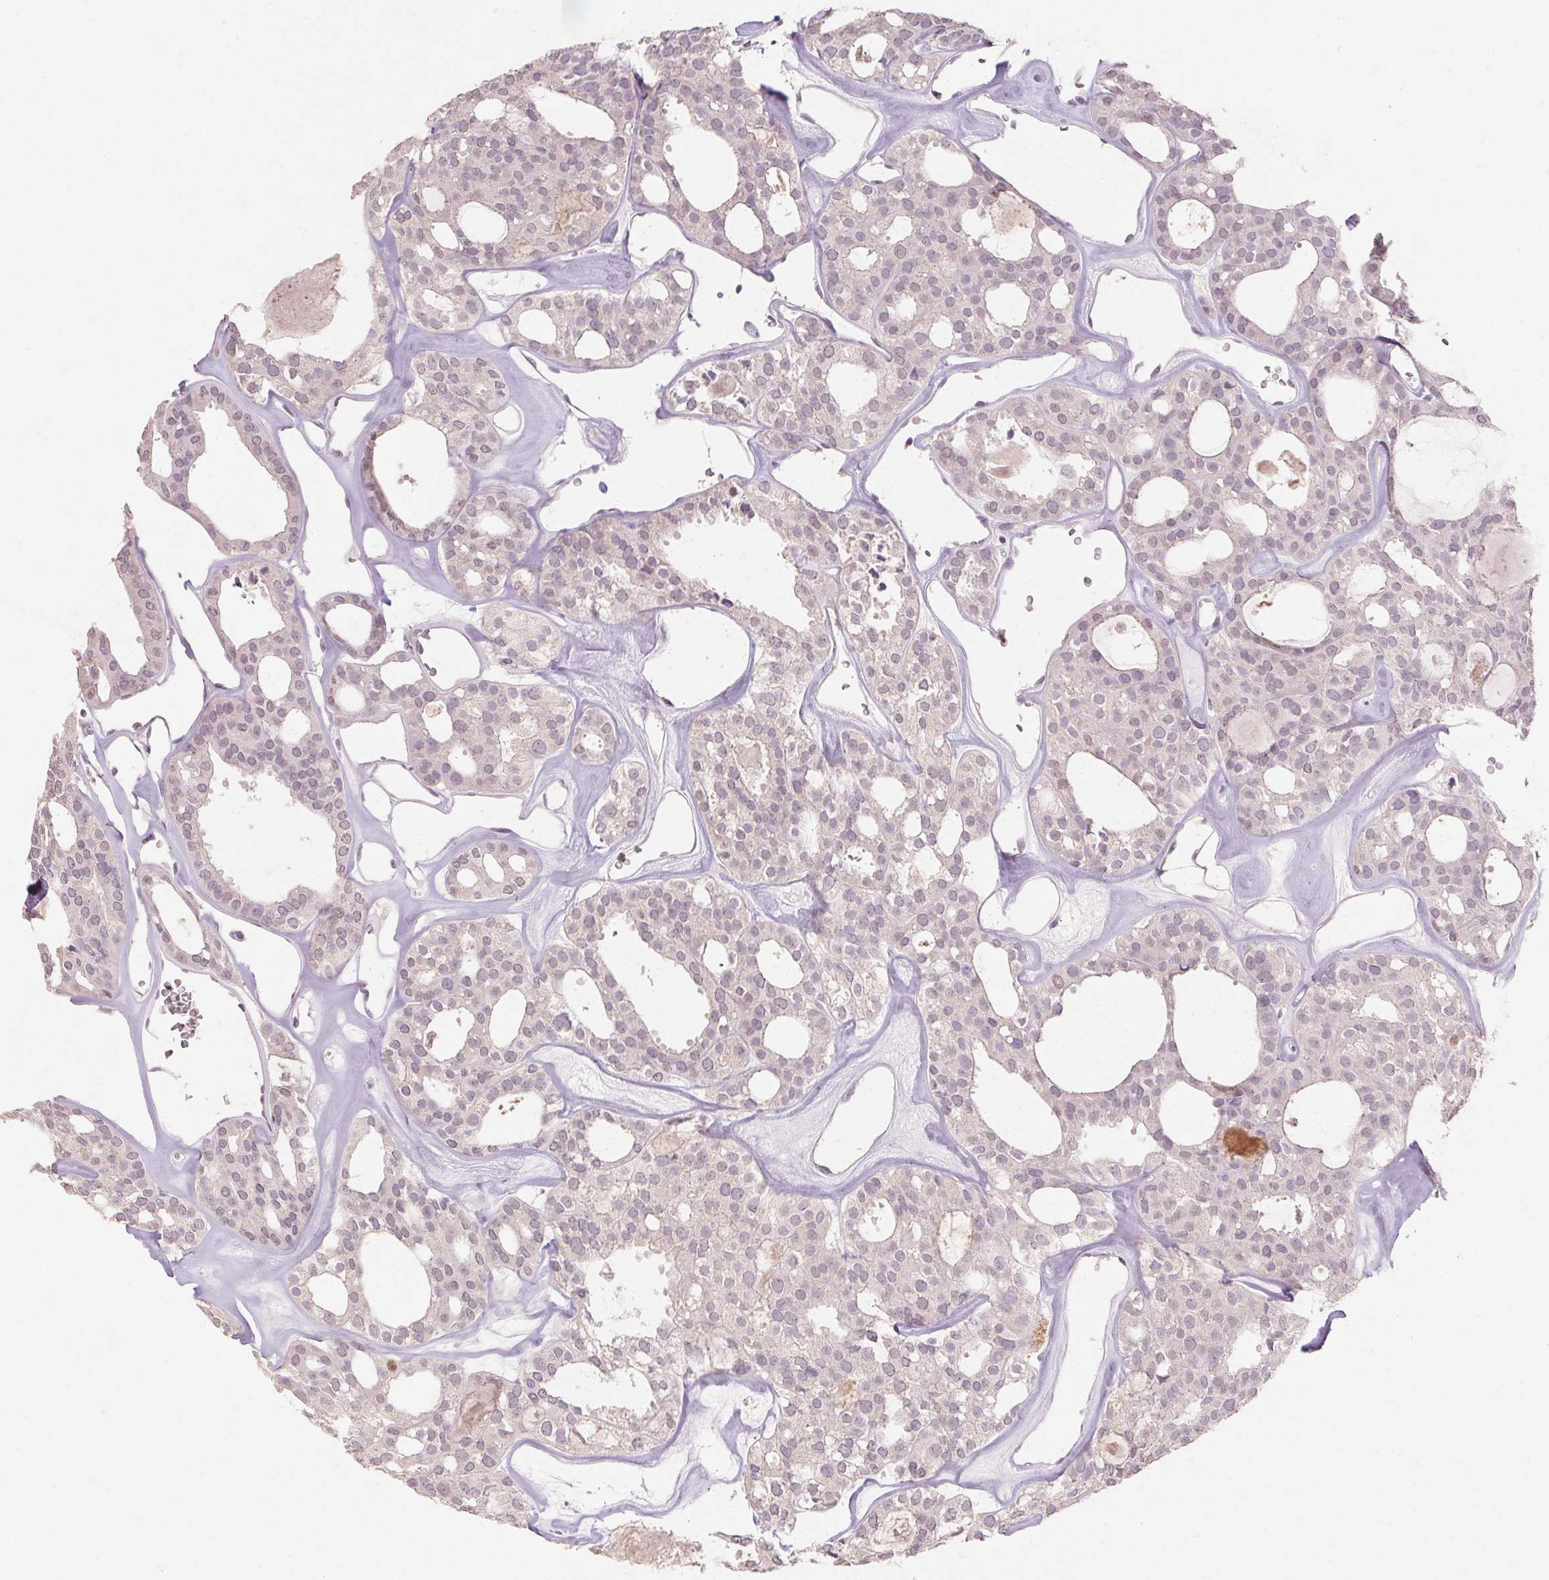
{"staining": {"intensity": "negative", "quantity": "none", "location": "none"}, "tissue": "thyroid cancer", "cell_type": "Tumor cells", "image_type": "cancer", "snomed": [{"axis": "morphology", "description": "Follicular adenoma carcinoma, NOS"}, {"axis": "topography", "description": "Thyroid gland"}], "caption": "There is no significant staining in tumor cells of thyroid cancer.", "gene": "SKP2", "patient": {"sex": "male", "age": 75}}